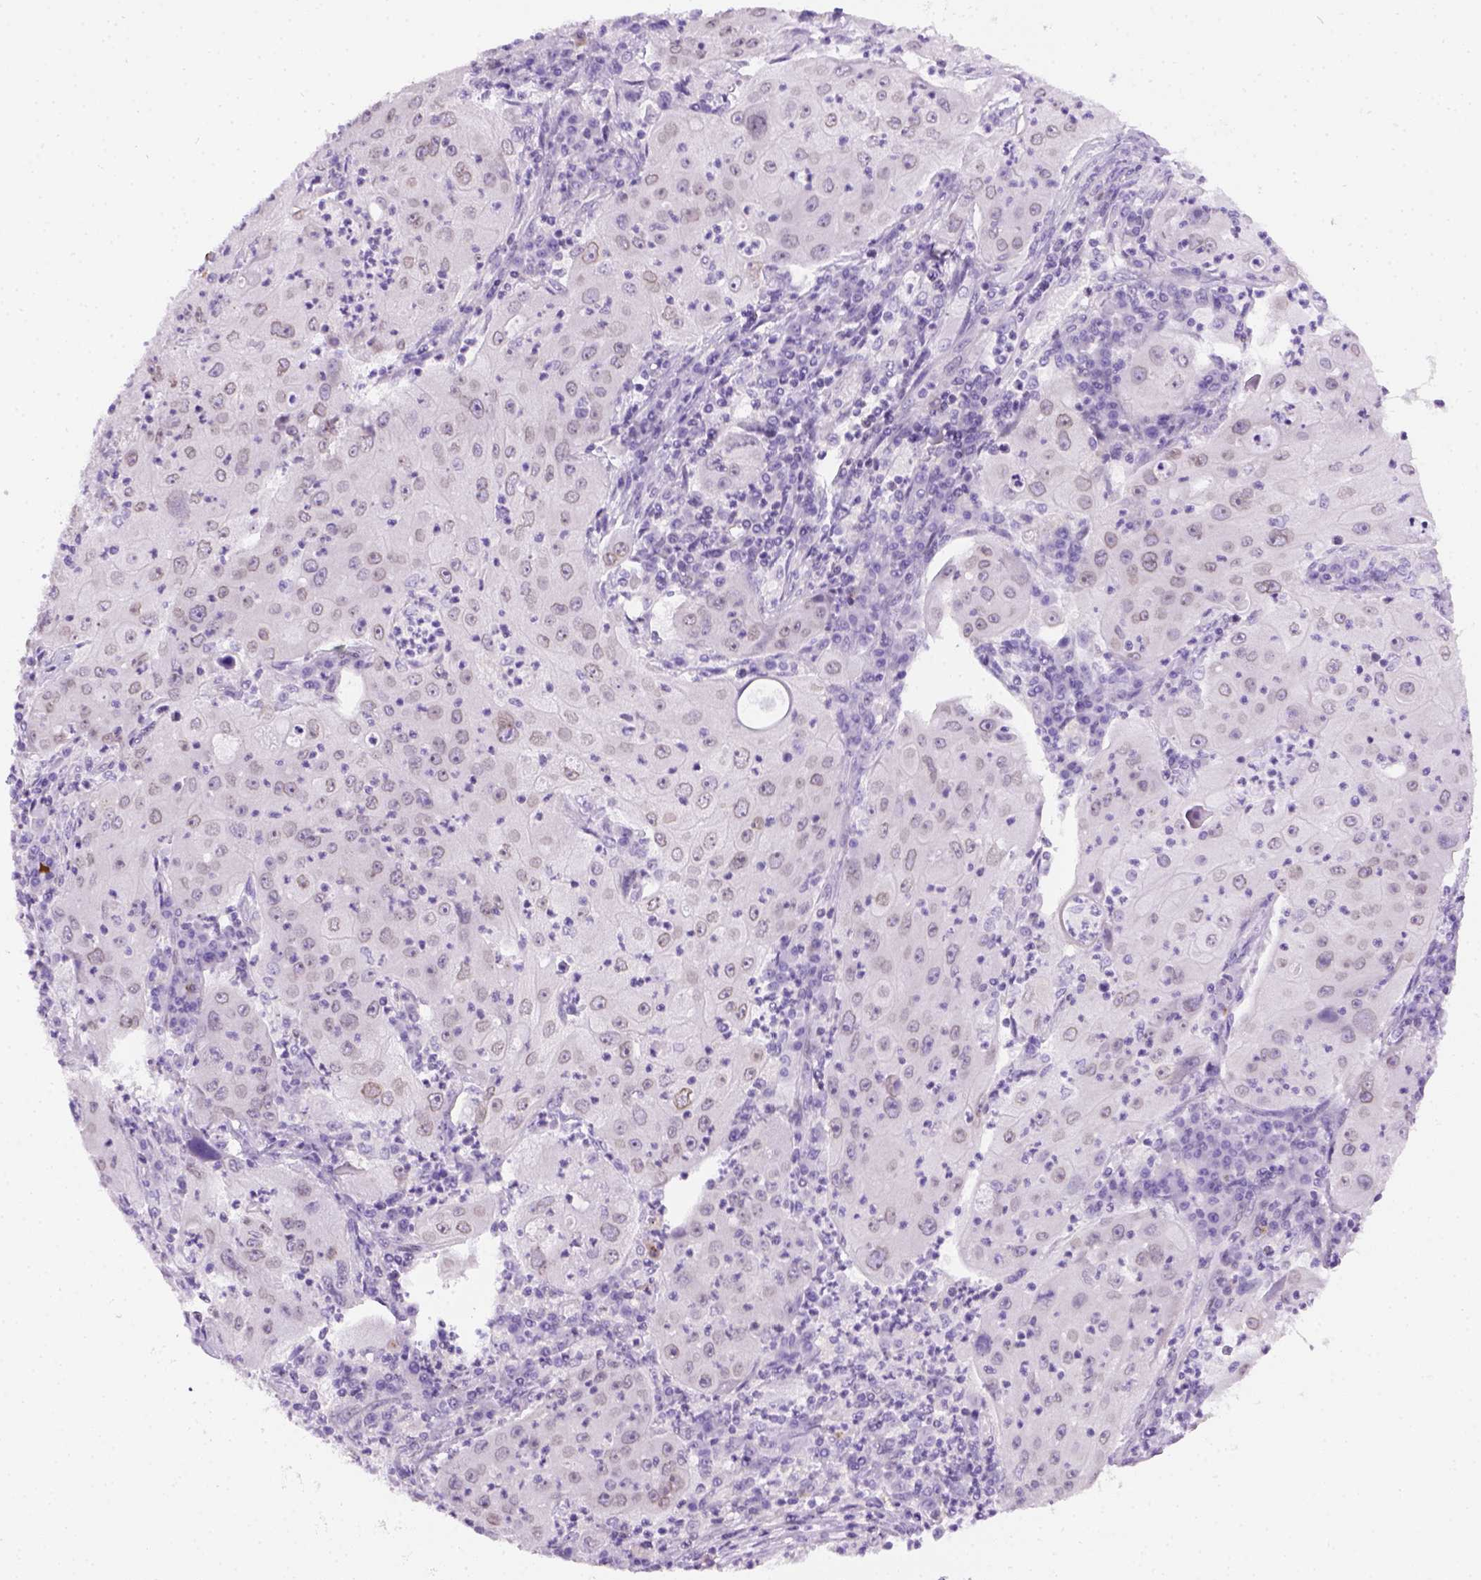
{"staining": {"intensity": "negative", "quantity": "none", "location": "none"}, "tissue": "lung cancer", "cell_type": "Tumor cells", "image_type": "cancer", "snomed": [{"axis": "morphology", "description": "Squamous cell carcinoma, NOS"}, {"axis": "topography", "description": "Lung"}], "caption": "Tumor cells are negative for brown protein staining in lung cancer.", "gene": "FAM184B", "patient": {"sex": "female", "age": 59}}